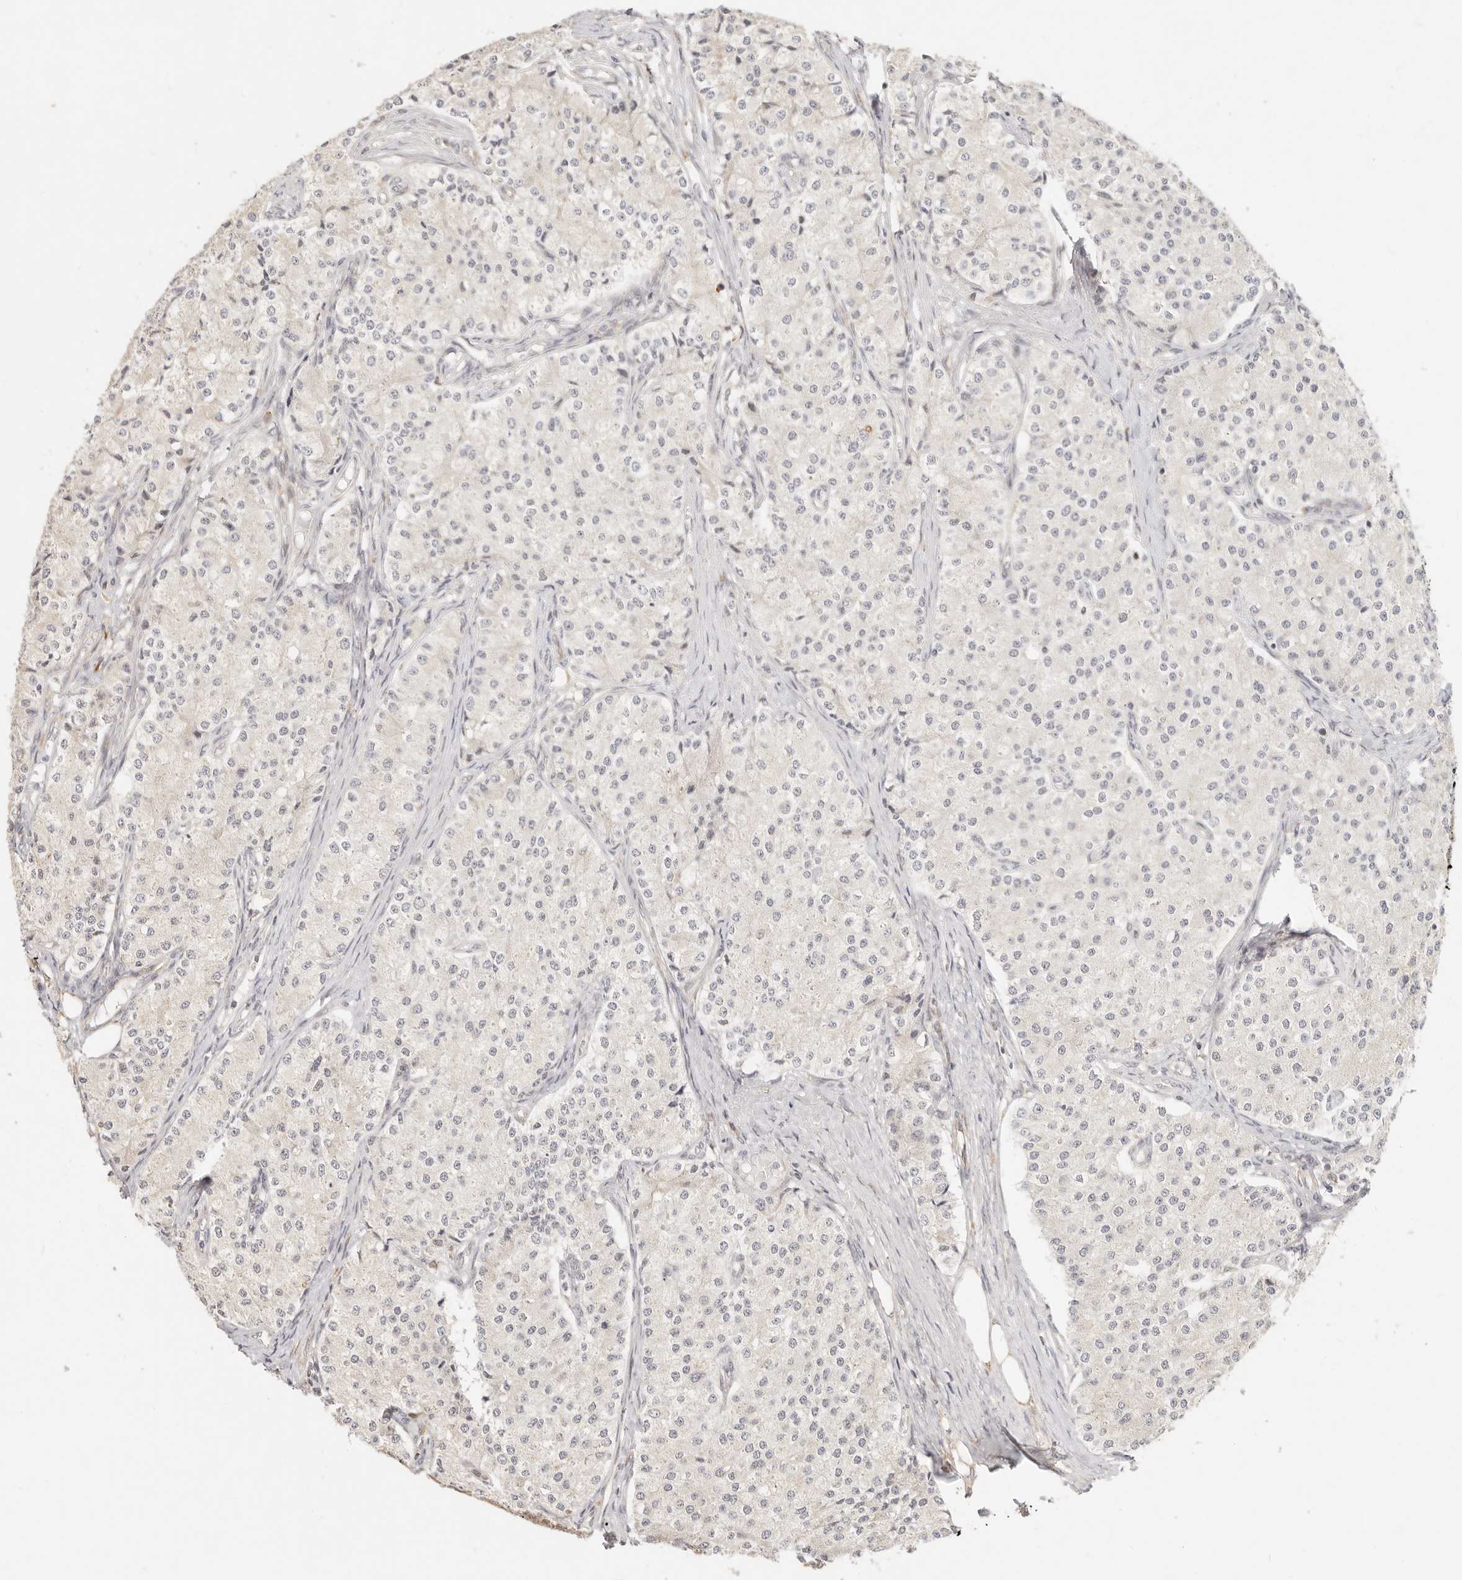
{"staining": {"intensity": "negative", "quantity": "none", "location": "none"}, "tissue": "carcinoid", "cell_type": "Tumor cells", "image_type": "cancer", "snomed": [{"axis": "morphology", "description": "Carcinoid, malignant, NOS"}, {"axis": "topography", "description": "Colon"}], "caption": "Immunohistochemistry of human carcinoid shows no positivity in tumor cells.", "gene": "TIMM17A", "patient": {"sex": "female", "age": 52}}